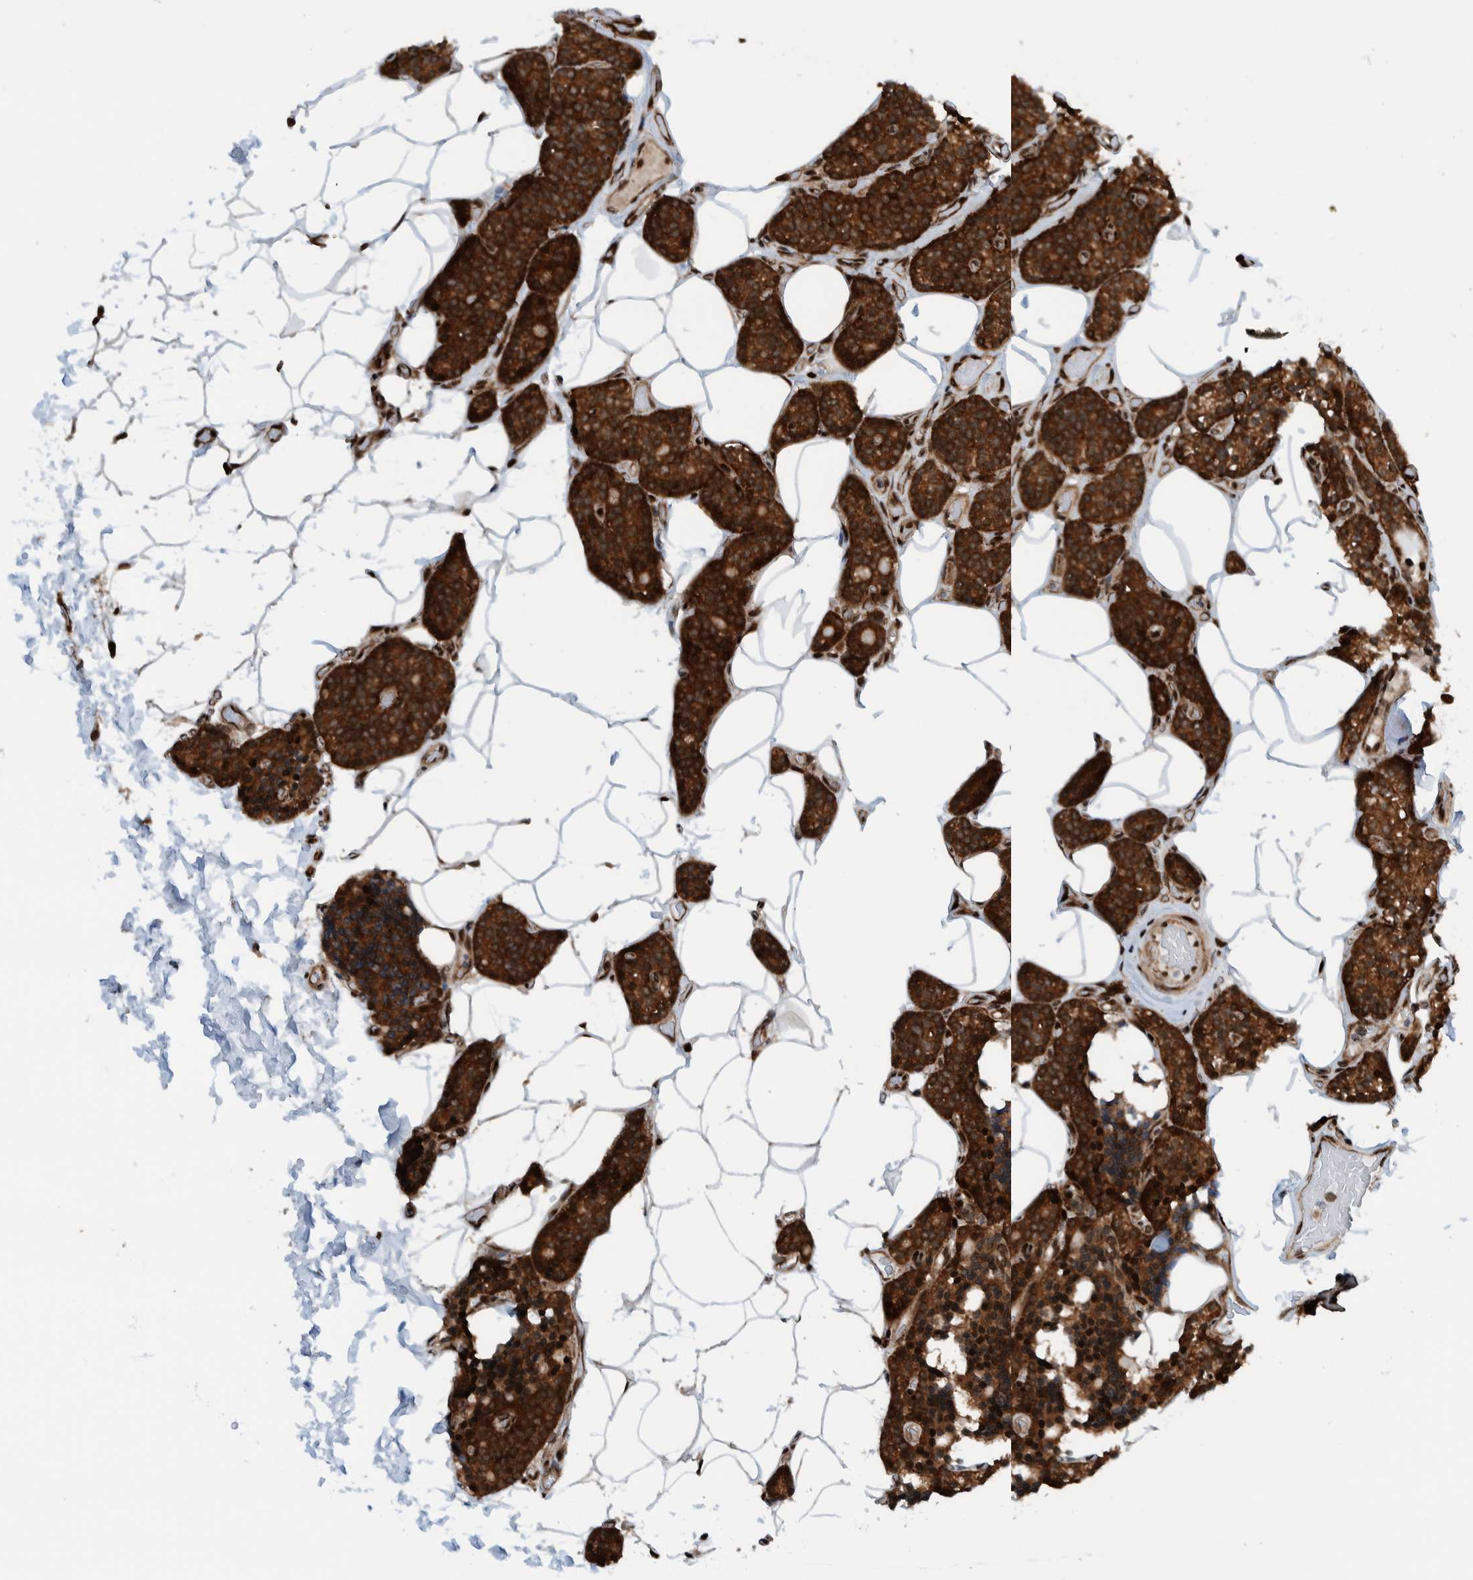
{"staining": {"intensity": "strong", "quantity": "25%-75%", "location": "cytoplasmic/membranous"}, "tissue": "parathyroid gland", "cell_type": "Glandular cells", "image_type": "normal", "snomed": [{"axis": "morphology", "description": "Normal tissue, NOS"}, {"axis": "topography", "description": "Parathyroid gland"}], "caption": "This image reveals benign parathyroid gland stained with IHC to label a protein in brown. The cytoplasmic/membranous of glandular cells show strong positivity for the protein. Nuclei are counter-stained blue.", "gene": "ZNF366", "patient": {"sex": "male", "age": 52}}